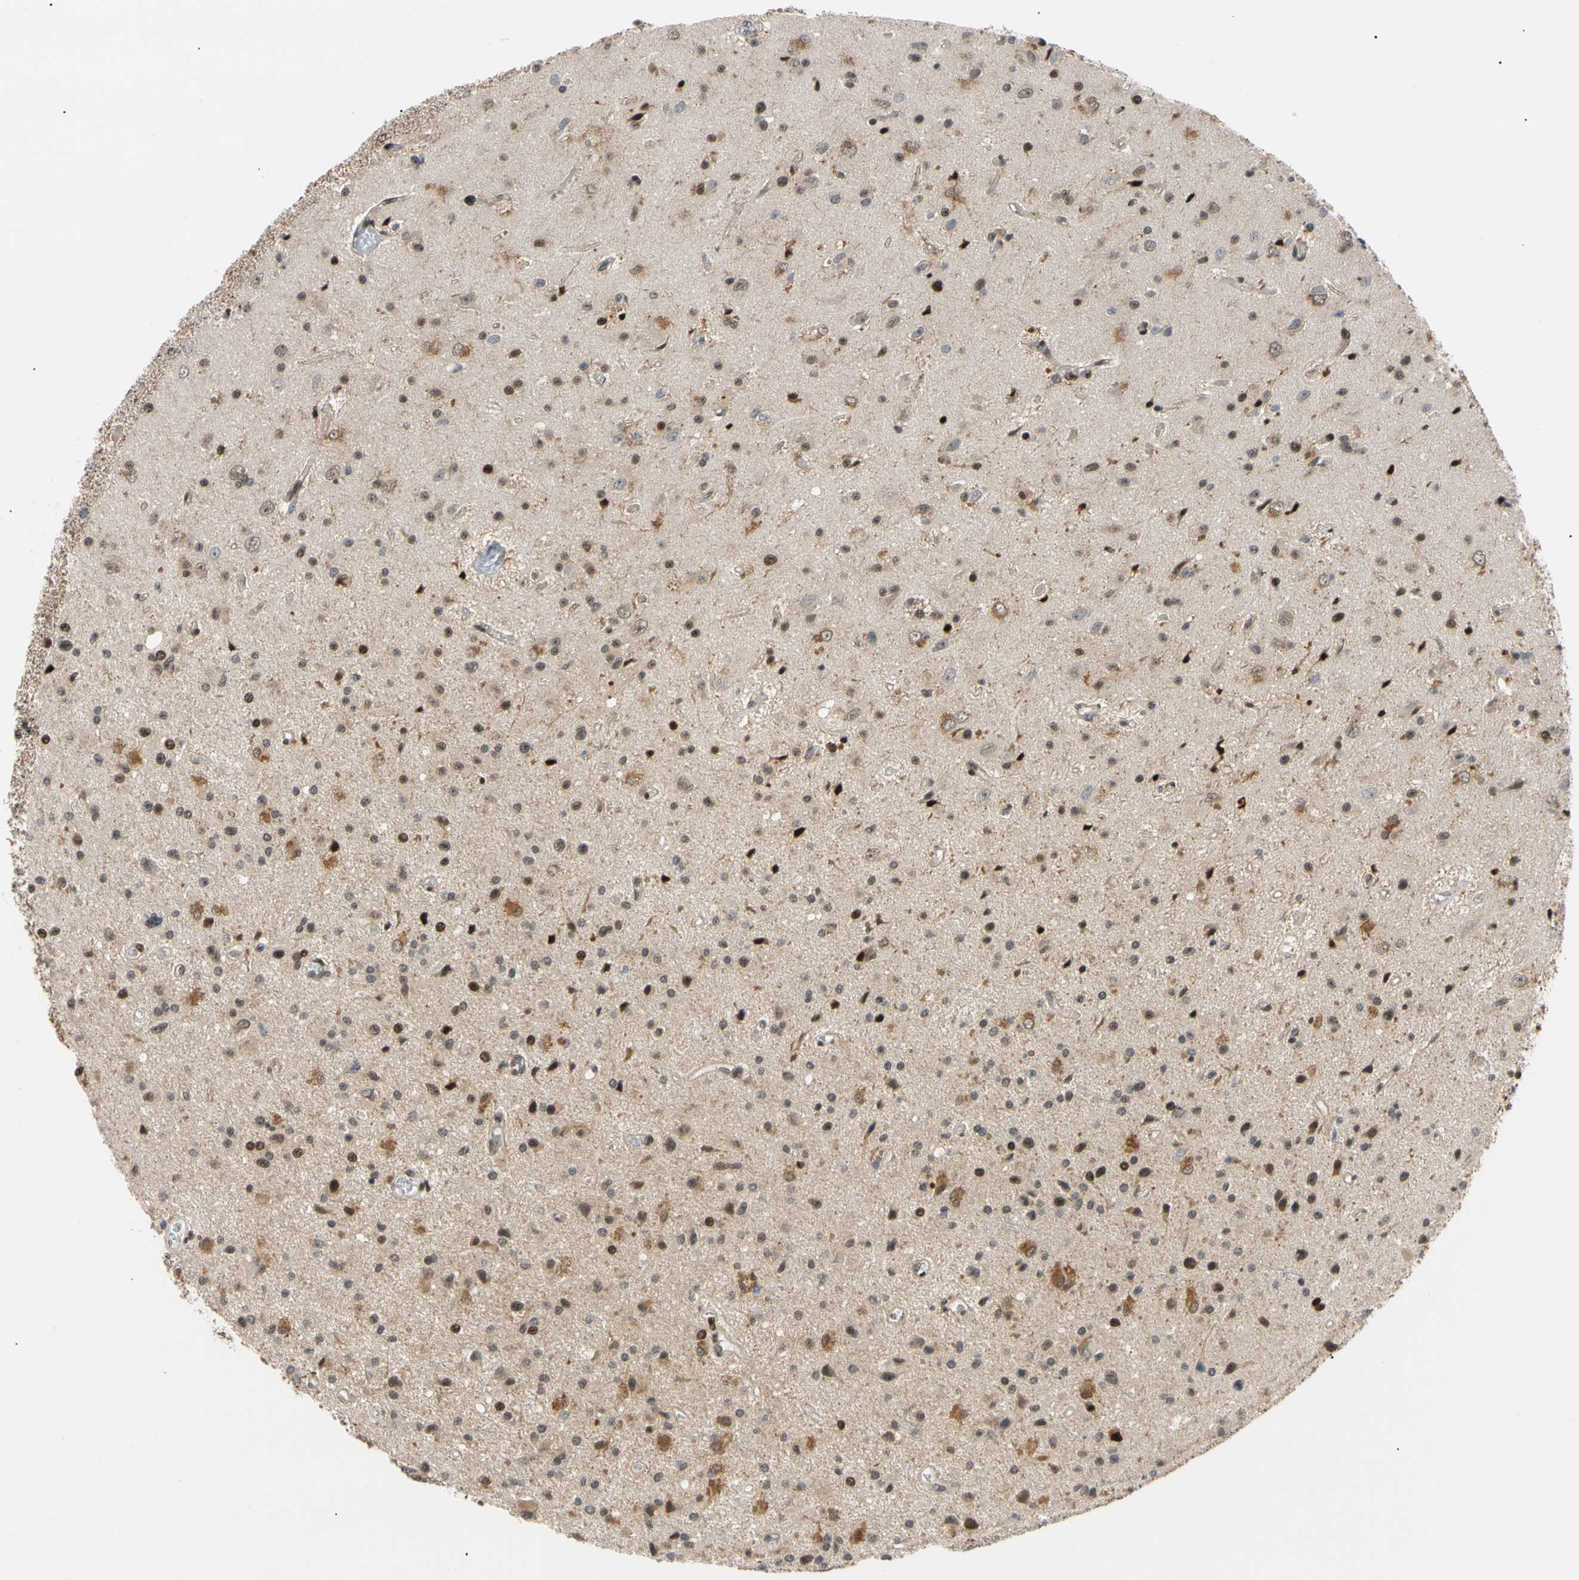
{"staining": {"intensity": "moderate", "quantity": "25%-75%", "location": "cytoplasmic/membranous"}, "tissue": "glioma", "cell_type": "Tumor cells", "image_type": "cancer", "snomed": [{"axis": "morphology", "description": "Glioma, malignant, Low grade"}, {"axis": "topography", "description": "Brain"}], "caption": "Moderate cytoplasmic/membranous positivity is identified in approximately 25%-75% of tumor cells in glioma.", "gene": "E2F1", "patient": {"sex": "male", "age": 58}}